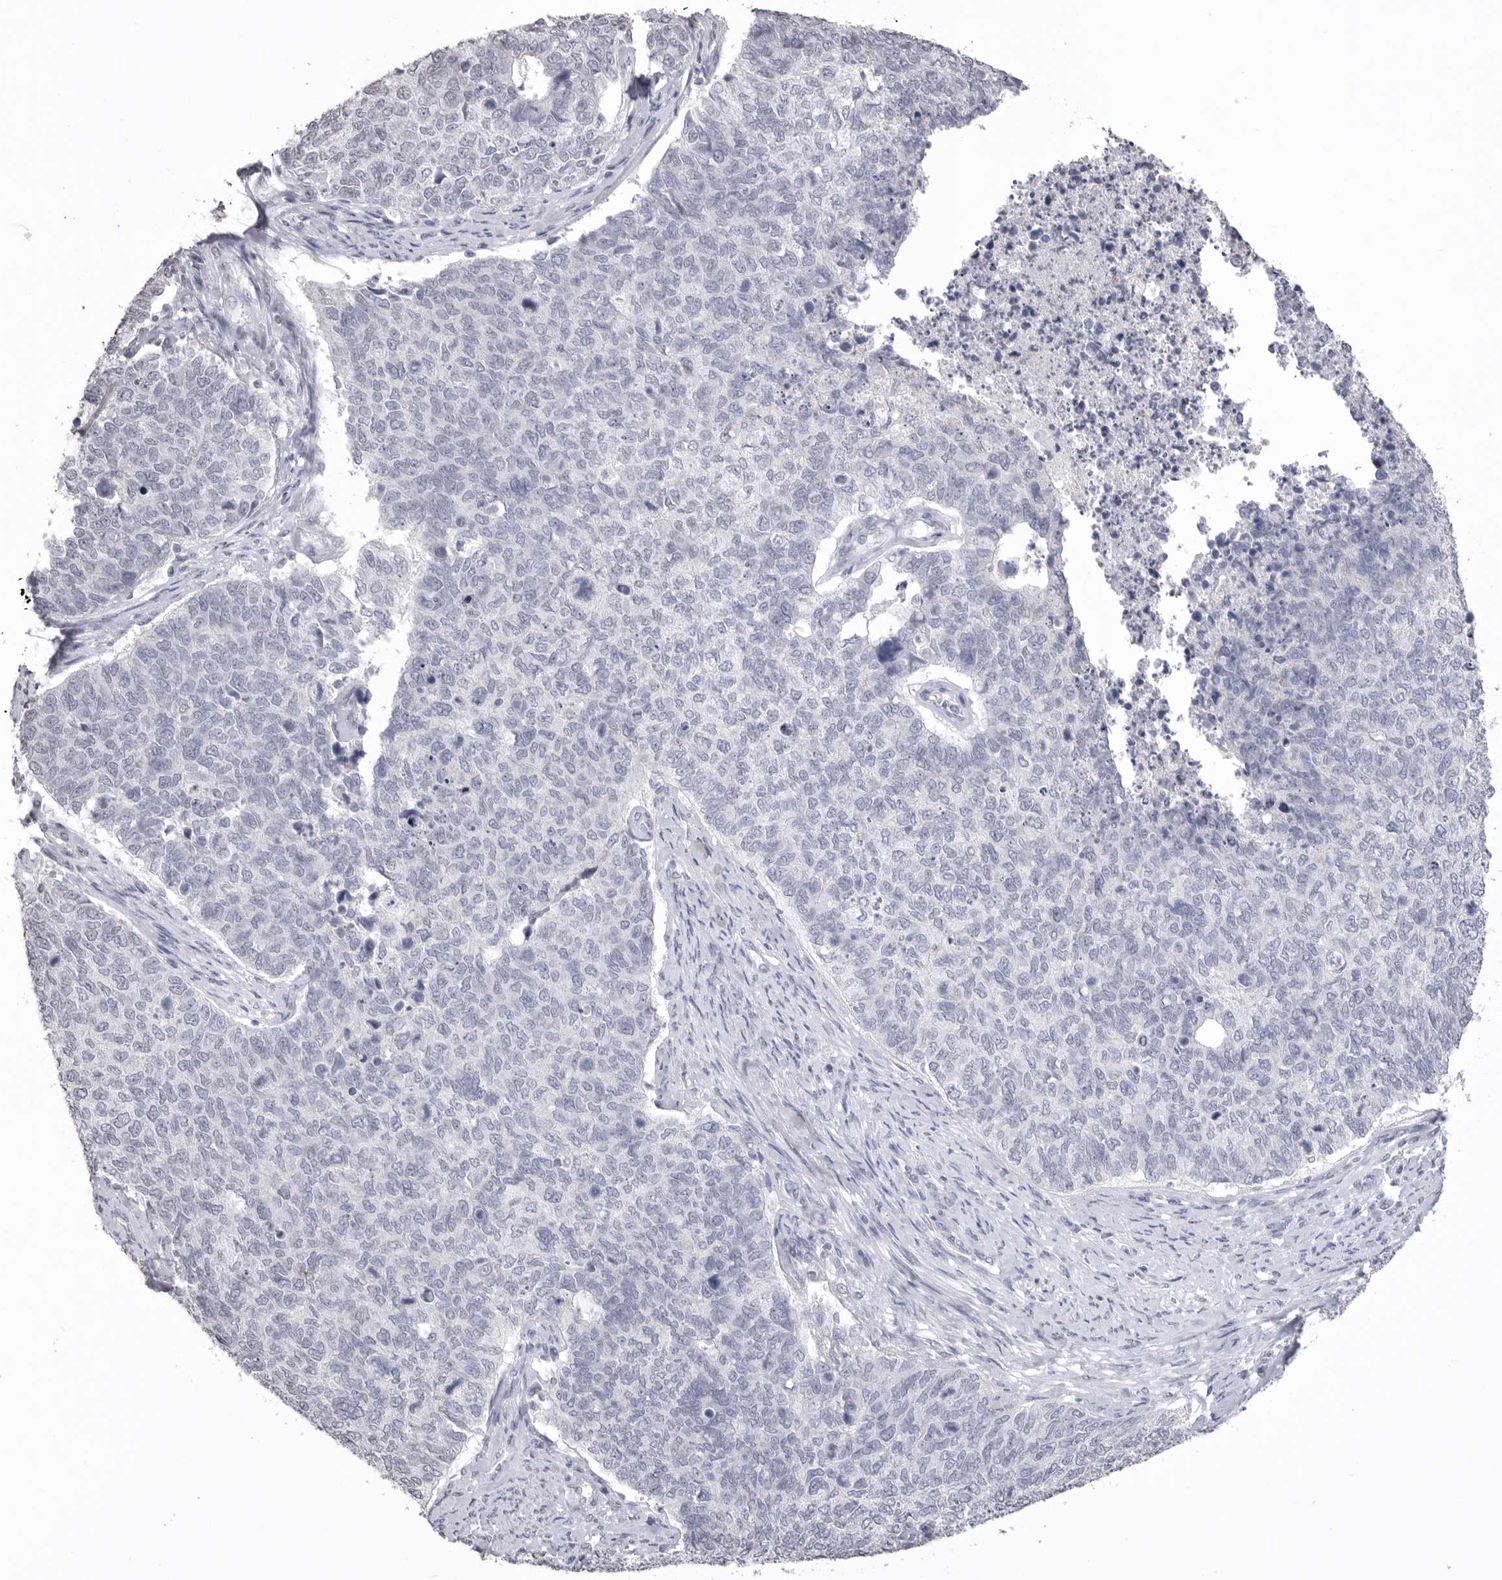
{"staining": {"intensity": "negative", "quantity": "none", "location": "none"}, "tissue": "cervical cancer", "cell_type": "Tumor cells", "image_type": "cancer", "snomed": [{"axis": "morphology", "description": "Squamous cell carcinoma, NOS"}, {"axis": "topography", "description": "Cervix"}], "caption": "Tumor cells are negative for protein expression in human squamous cell carcinoma (cervical). (DAB IHC, high magnification).", "gene": "ICAM5", "patient": {"sex": "female", "age": 63}}